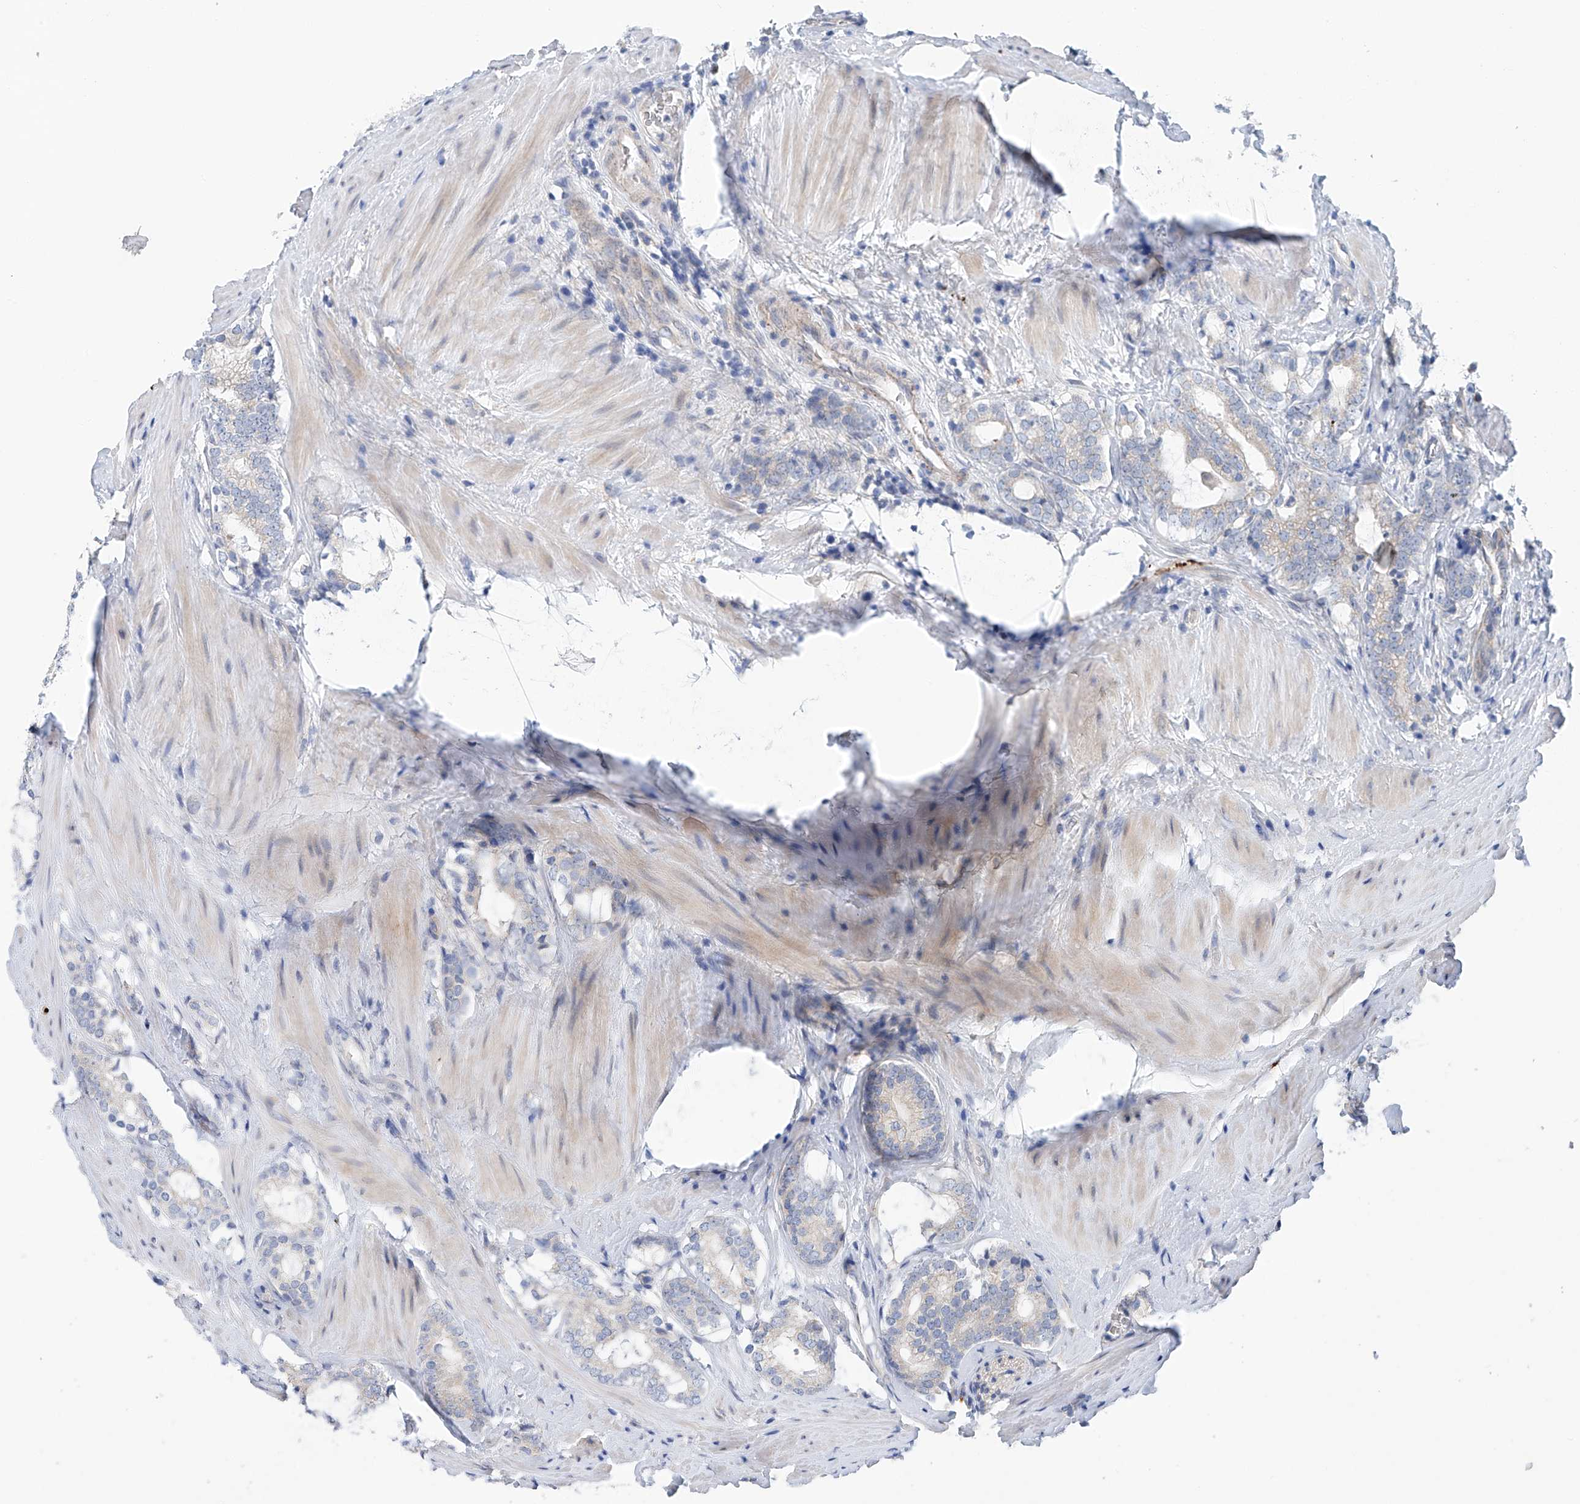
{"staining": {"intensity": "negative", "quantity": "none", "location": "none"}, "tissue": "prostate cancer", "cell_type": "Tumor cells", "image_type": "cancer", "snomed": [{"axis": "morphology", "description": "Adenocarcinoma, High grade"}, {"axis": "topography", "description": "Prostate"}], "caption": "The micrograph reveals no significant staining in tumor cells of prostate cancer (high-grade adenocarcinoma).", "gene": "CEP85L", "patient": {"sex": "male", "age": 63}}